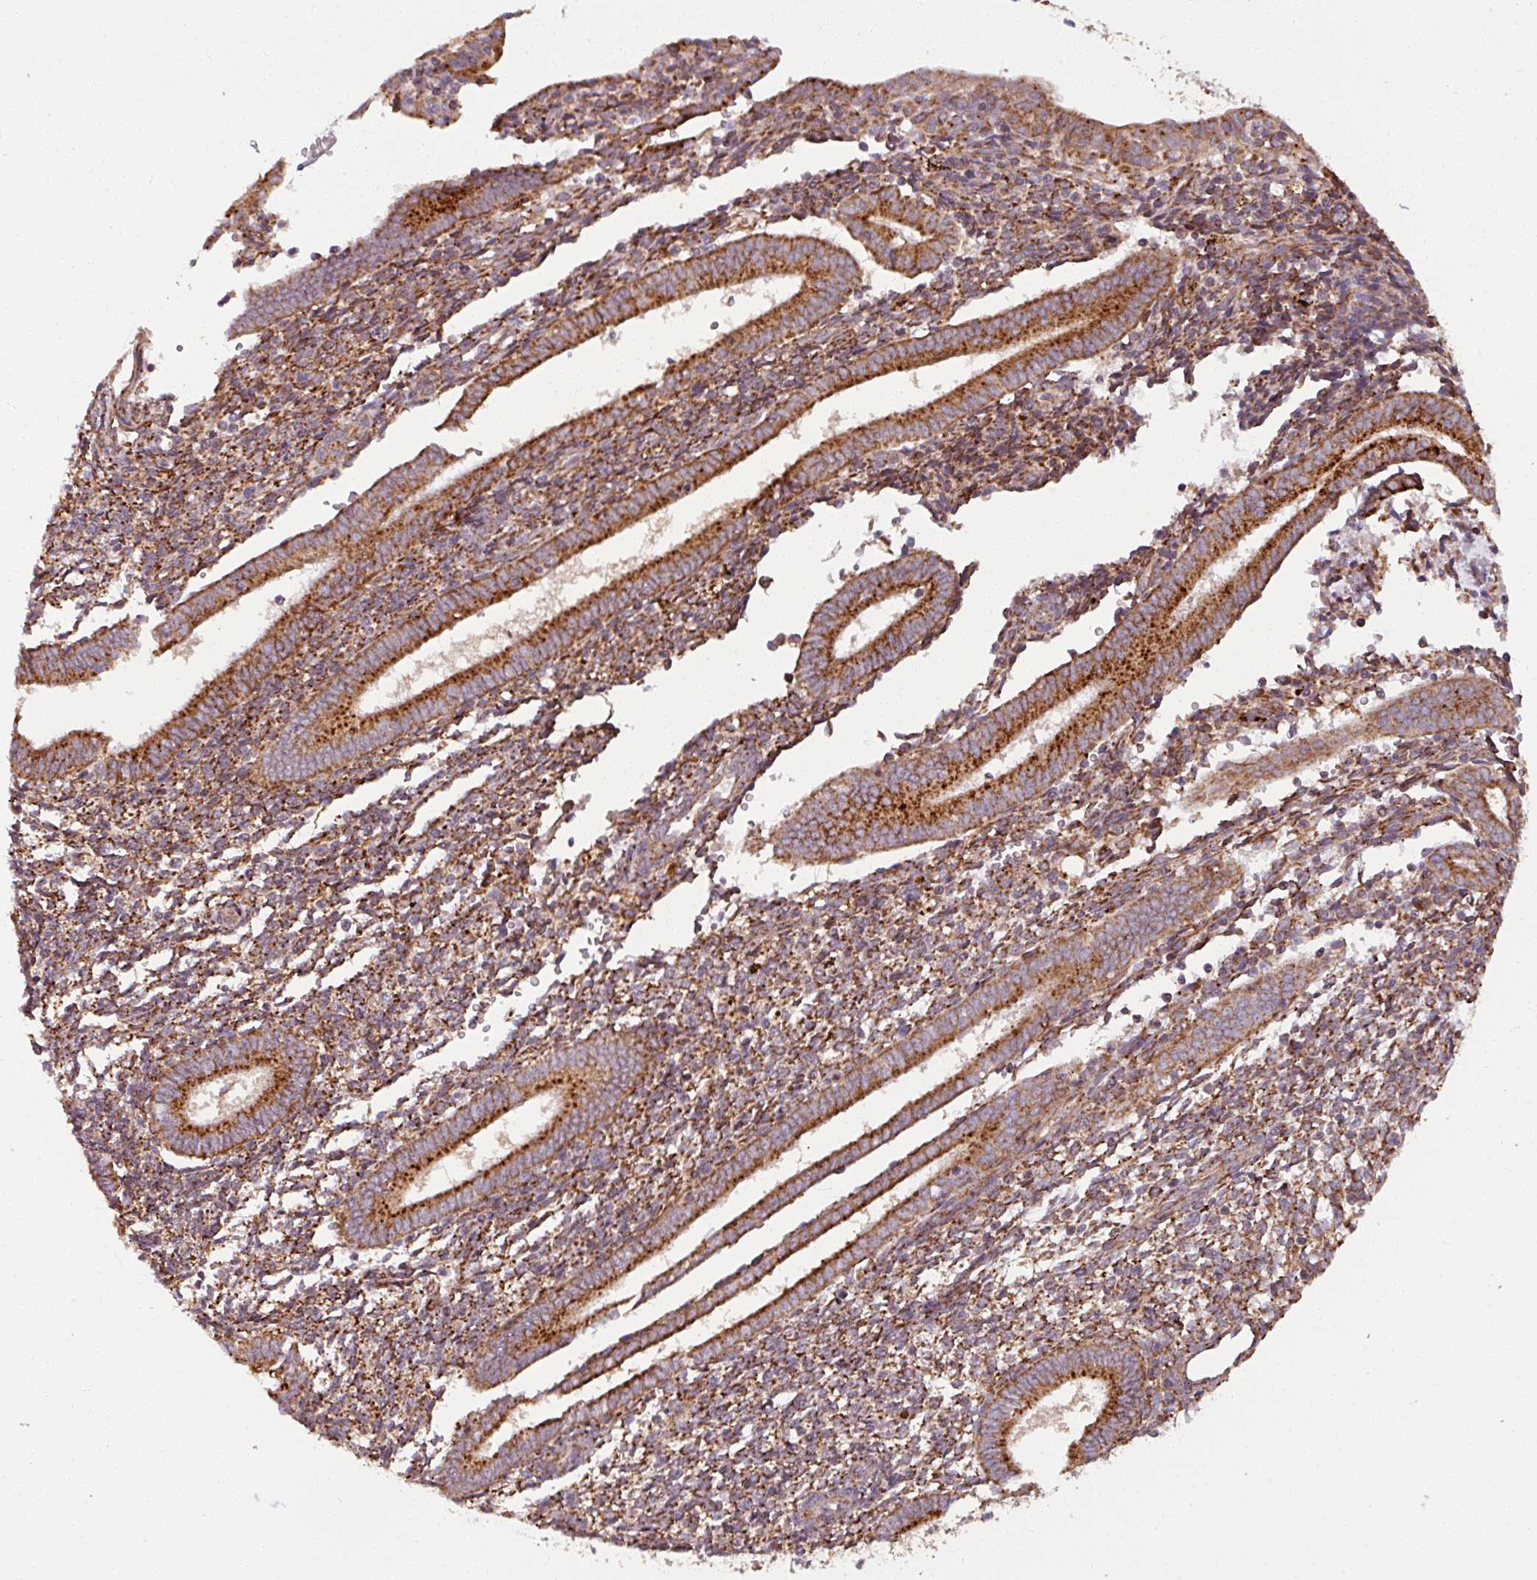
{"staining": {"intensity": "moderate", "quantity": "25%-75%", "location": "cytoplasmic/membranous"}, "tissue": "endometrium", "cell_type": "Cells in endometrial stroma", "image_type": "normal", "snomed": [{"axis": "morphology", "description": "Normal tissue, NOS"}, {"axis": "topography", "description": "Endometrium"}], "caption": "Protein staining exhibits moderate cytoplasmic/membranous positivity in about 25%-75% of cells in endometrial stroma in unremarkable endometrium. (Stains: DAB in brown, nuclei in blue, Microscopy: brightfield microscopy at high magnification).", "gene": "MAGT1", "patient": {"sex": "female", "age": 41}}